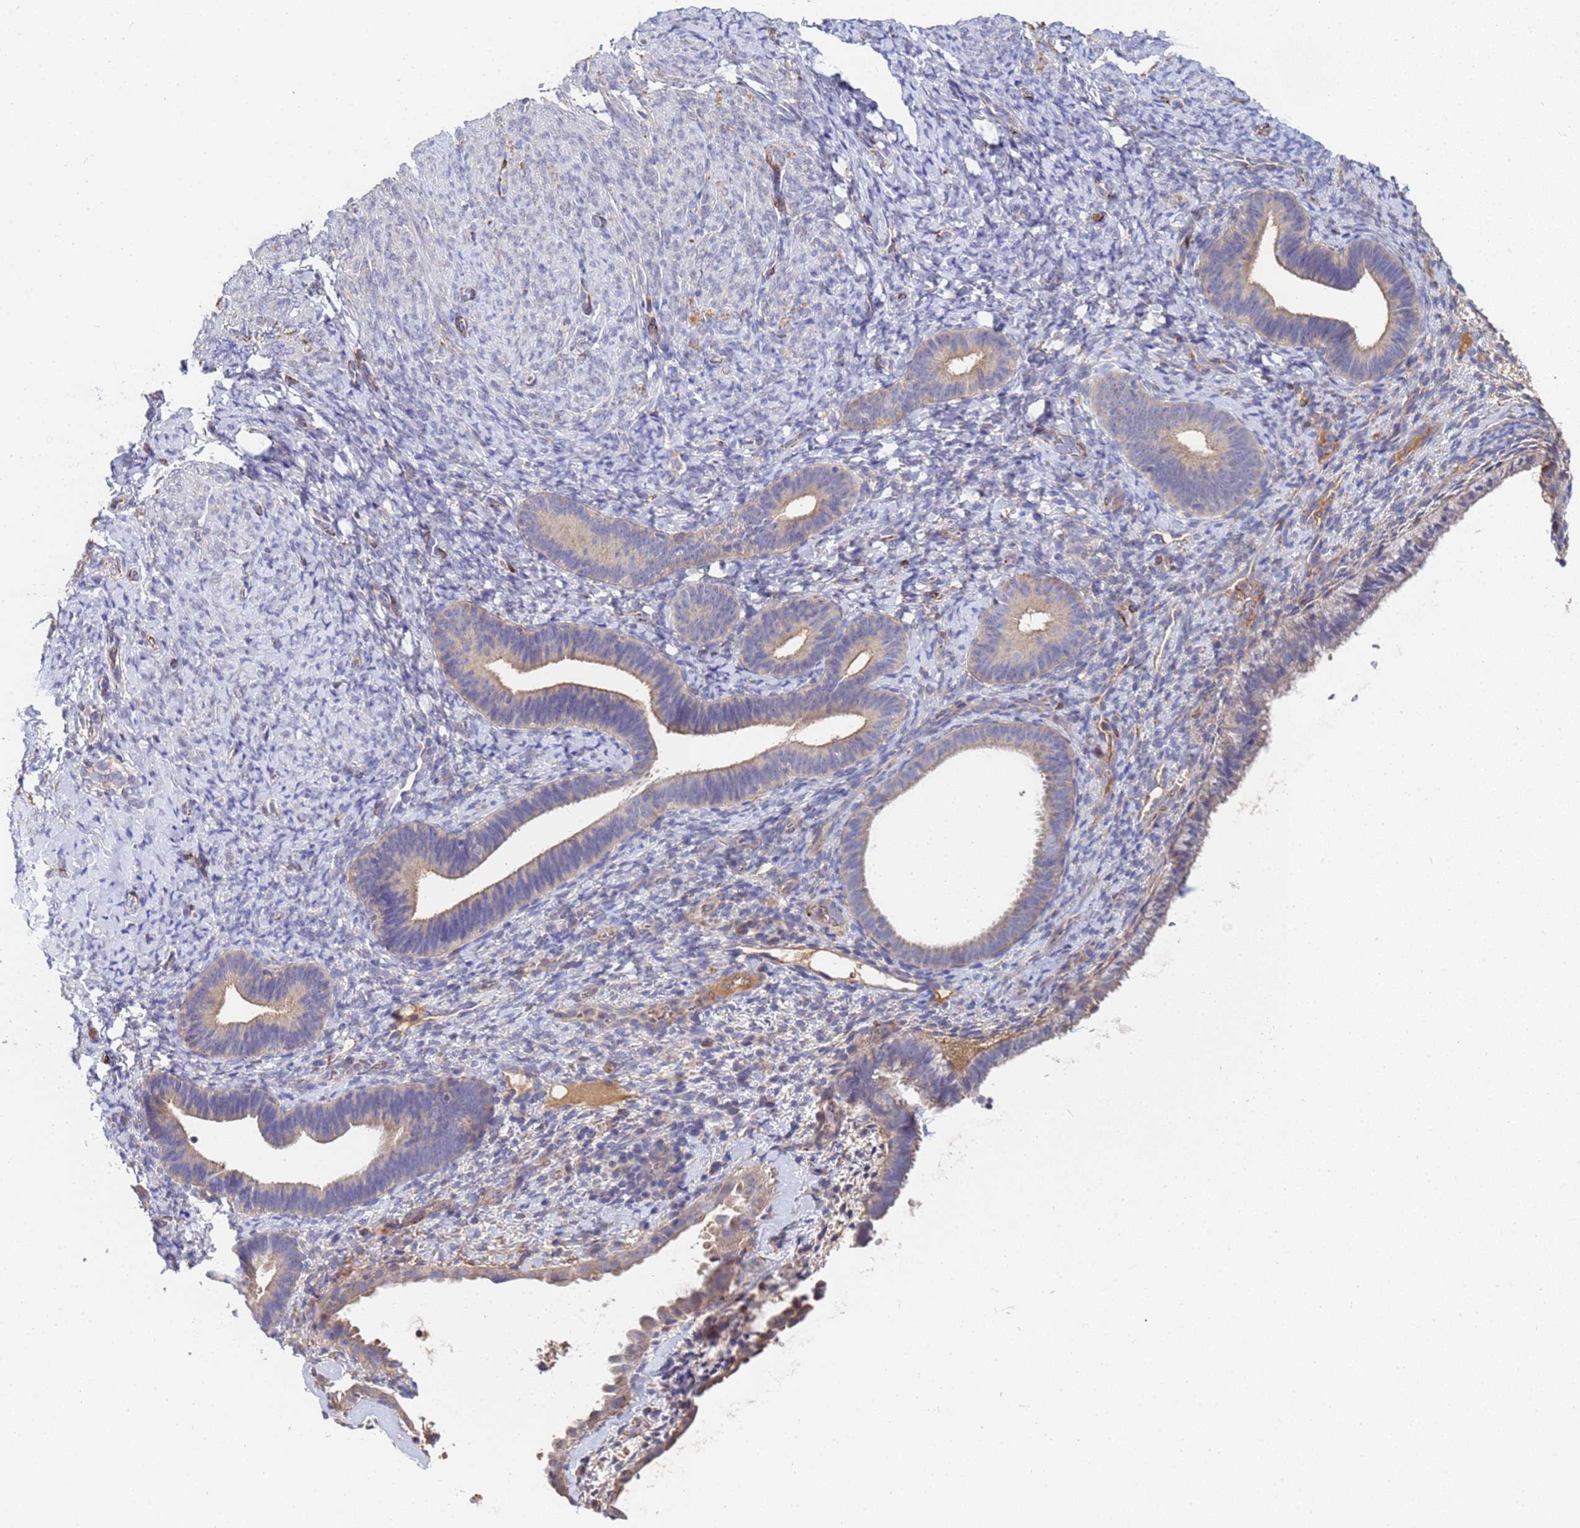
{"staining": {"intensity": "negative", "quantity": "none", "location": "none"}, "tissue": "endometrium", "cell_type": "Cells in endometrial stroma", "image_type": "normal", "snomed": [{"axis": "morphology", "description": "Normal tissue, NOS"}, {"axis": "topography", "description": "Endometrium"}], "caption": "Immunohistochemical staining of benign human endometrium displays no significant staining in cells in endometrial stroma. Nuclei are stained in blue.", "gene": "C5orf34", "patient": {"sex": "female", "age": 65}}